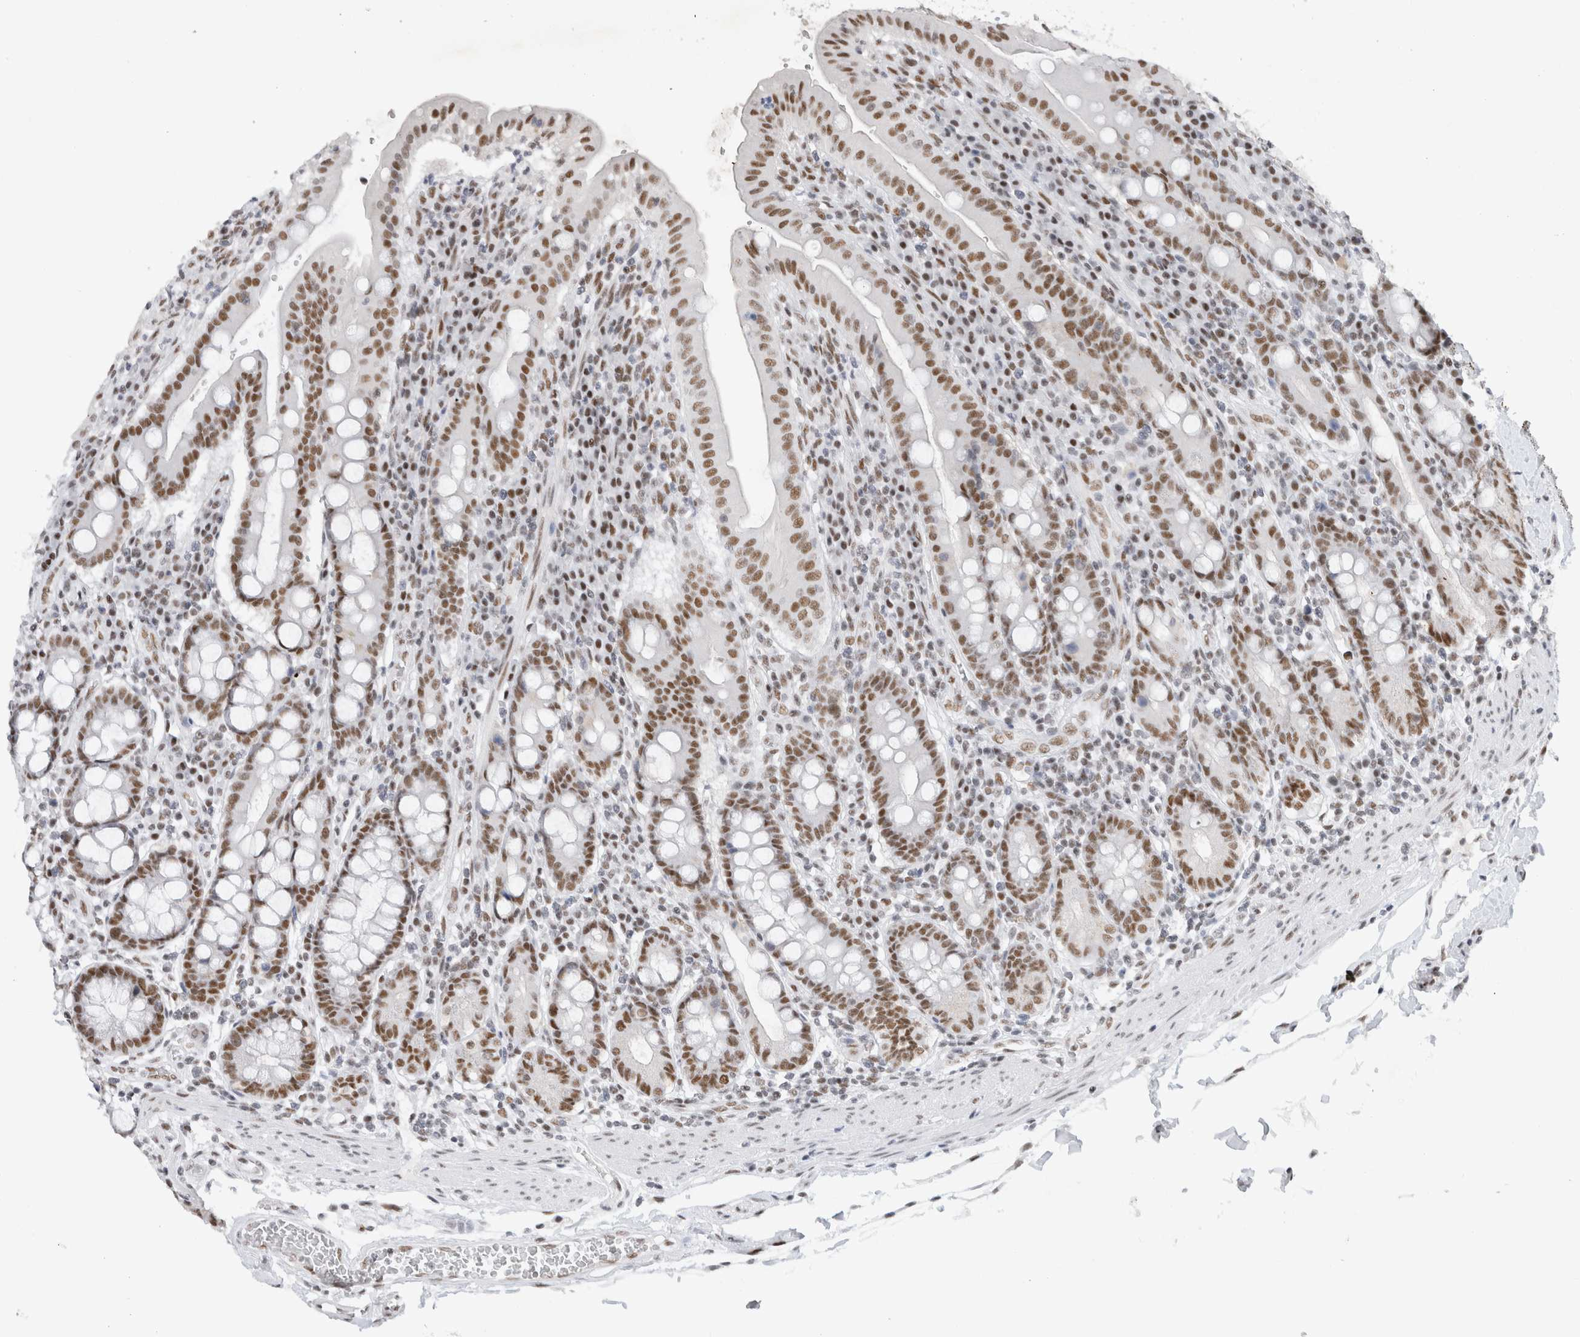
{"staining": {"intensity": "moderate", "quantity": ">75%", "location": "nuclear"}, "tissue": "duodenum", "cell_type": "Glandular cells", "image_type": "normal", "snomed": [{"axis": "morphology", "description": "Normal tissue, NOS"}, {"axis": "morphology", "description": "Adenocarcinoma, NOS"}, {"axis": "topography", "description": "Pancreas"}, {"axis": "topography", "description": "Duodenum"}], "caption": "Unremarkable duodenum shows moderate nuclear expression in about >75% of glandular cells (DAB (3,3'-diaminobenzidine) IHC with brightfield microscopy, high magnification)..", "gene": "COPS7A", "patient": {"sex": "male", "age": 50}}